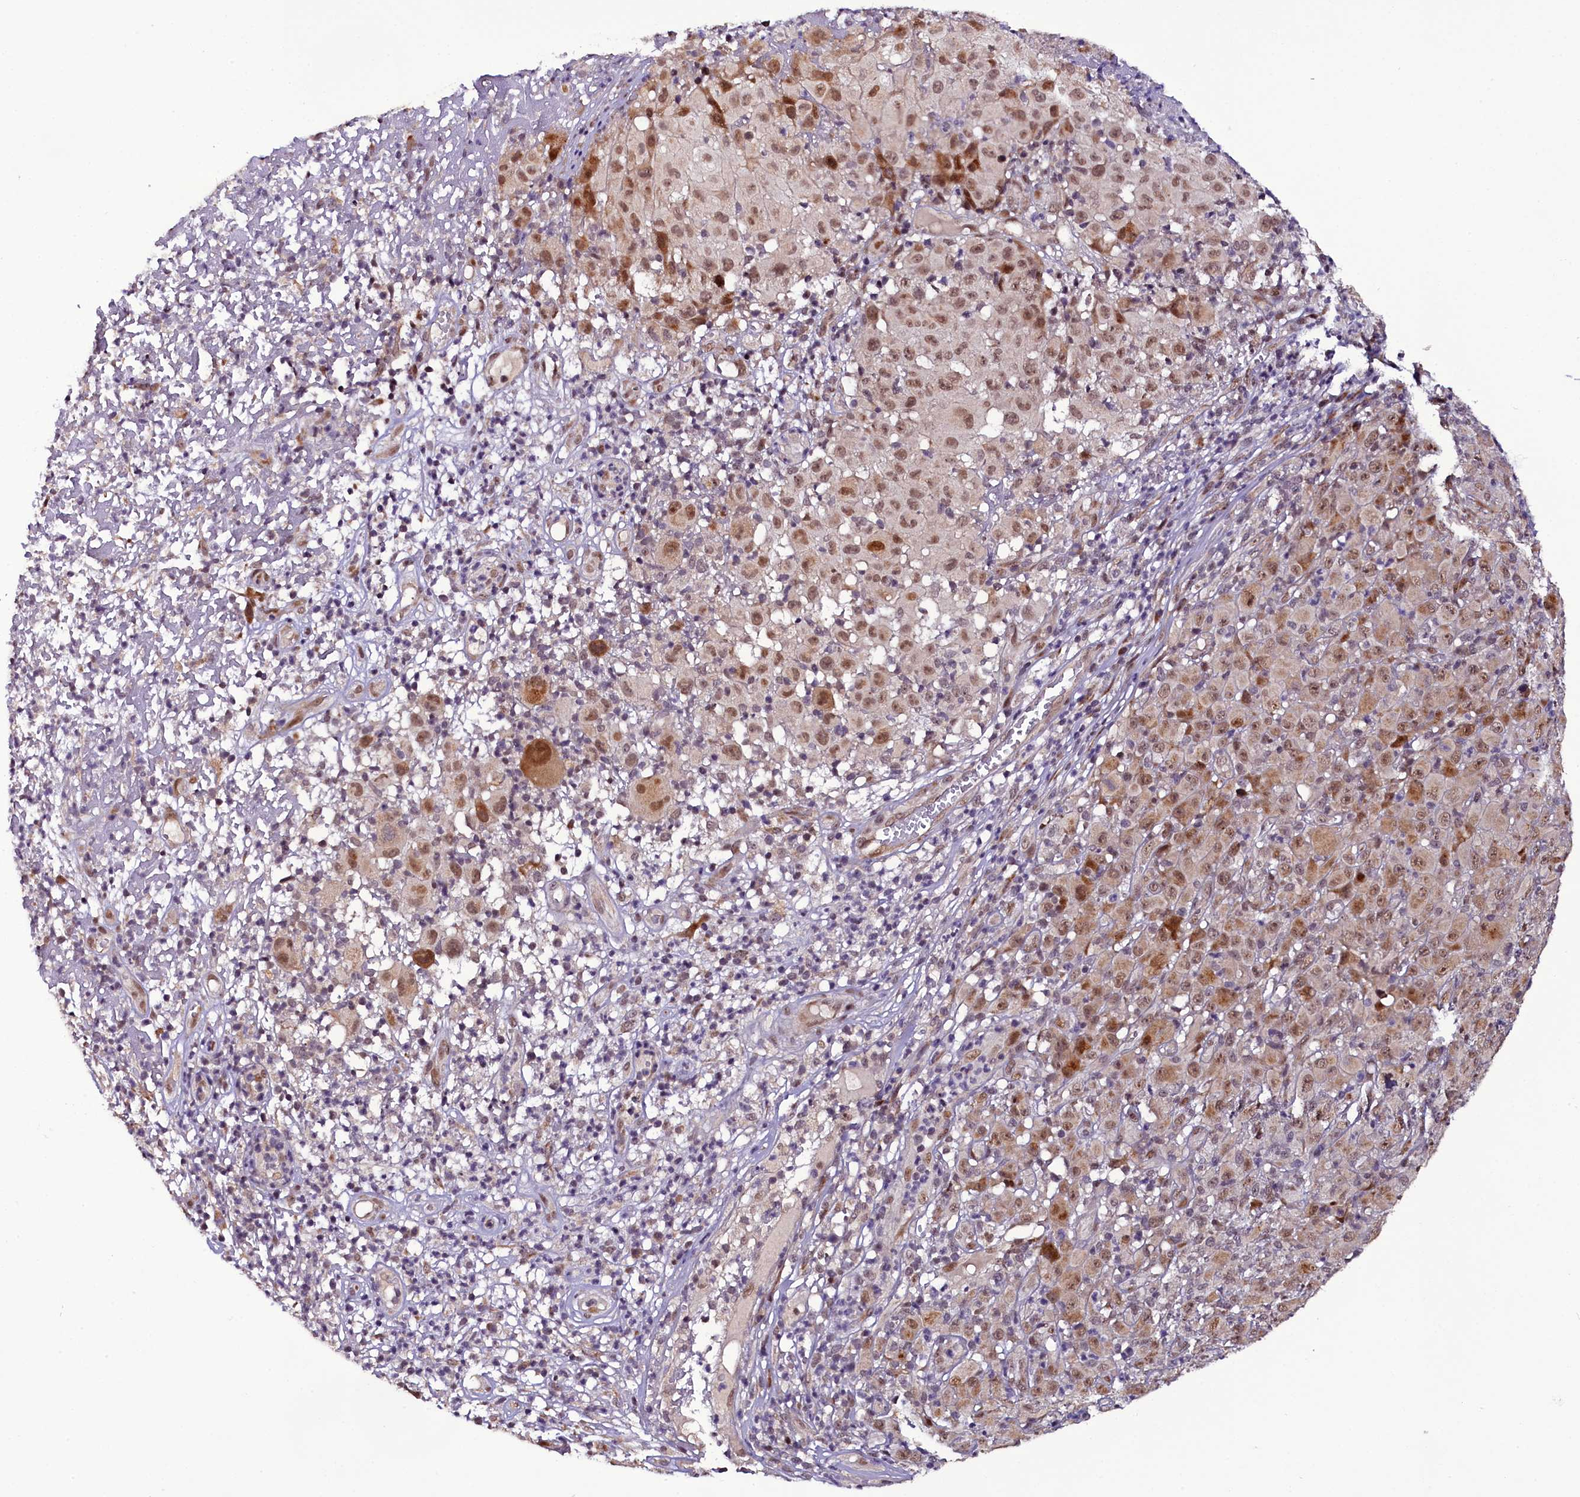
{"staining": {"intensity": "moderate", "quantity": ">75%", "location": "nuclear"}, "tissue": "melanoma", "cell_type": "Tumor cells", "image_type": "cancer", "snomed": [{"axis": "morphology", "description": "Malignant melanoma, NOS"}, {"axis": "topography", "description": "Skin"}], "caption": "This is a histology image of IHC staining of malignant melanoma, which shows moderate positivity in the nuclear of tumor cells.", "gene": "RPUSD2", "patient": {"sex": "male", "age": 73}}